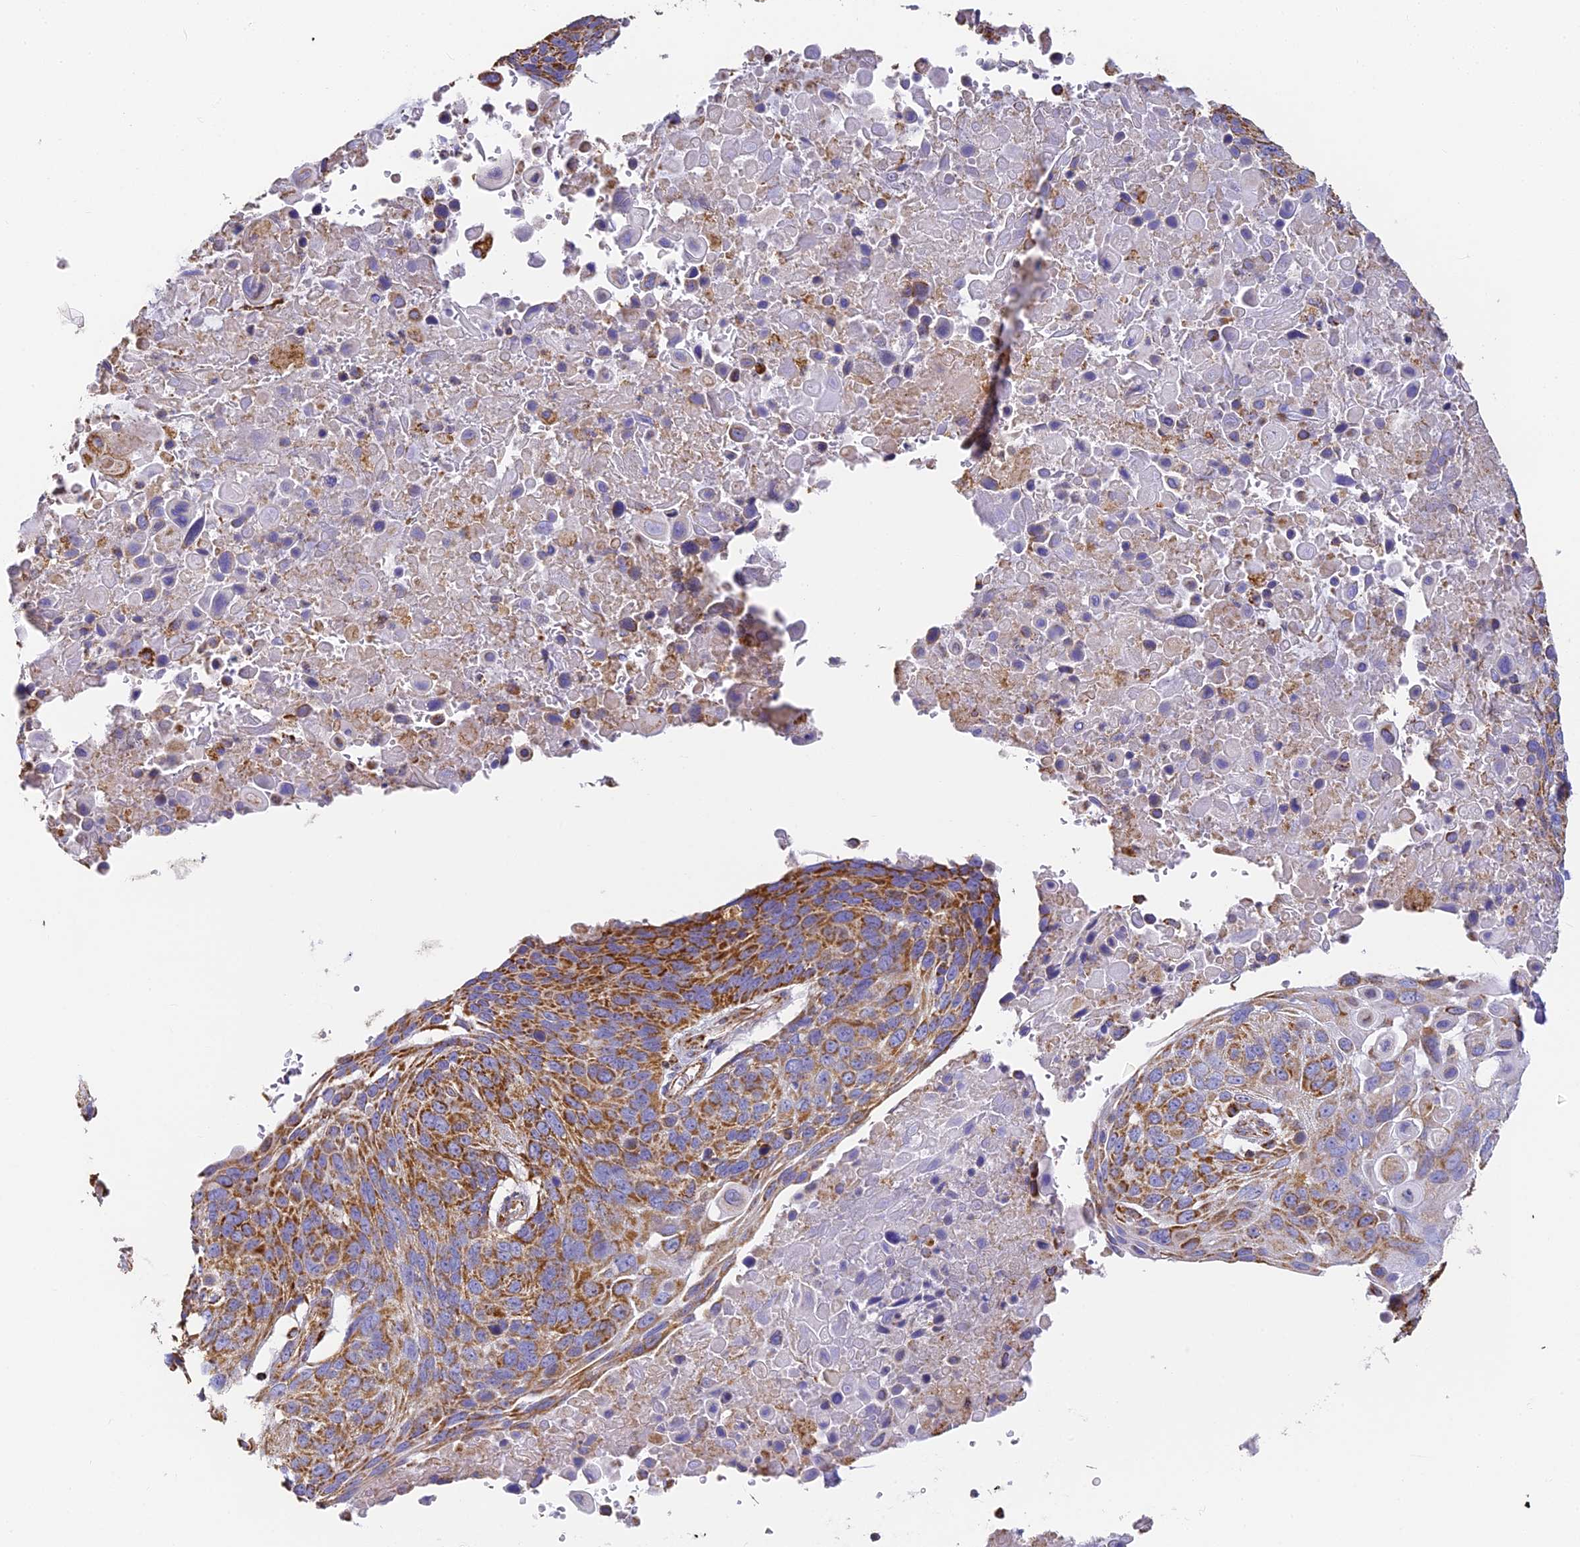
{"staining": {"intensity": "strong", "quantity": "25%-75%", "location": "cytoplasmic/membranous"}, "tissue": "lung cancer", "cell_type": "Tumor cells", "image_type": "cancer", "snomed": [{"axis": "morphology", "description": "Squamous cell carcinoma, NOS"}, {"axis": "topography", "description": "Lung"}], "caption": "A photomicrograph showing strong cytoplasmic/membranous expression in approximately 25%-75% of tumor cells in lung squamous cell carcinoma, as visualized by brown immunohistochemical staining.", "gene": "COX6C", "patient": {"sex": "male", "age": 66}}